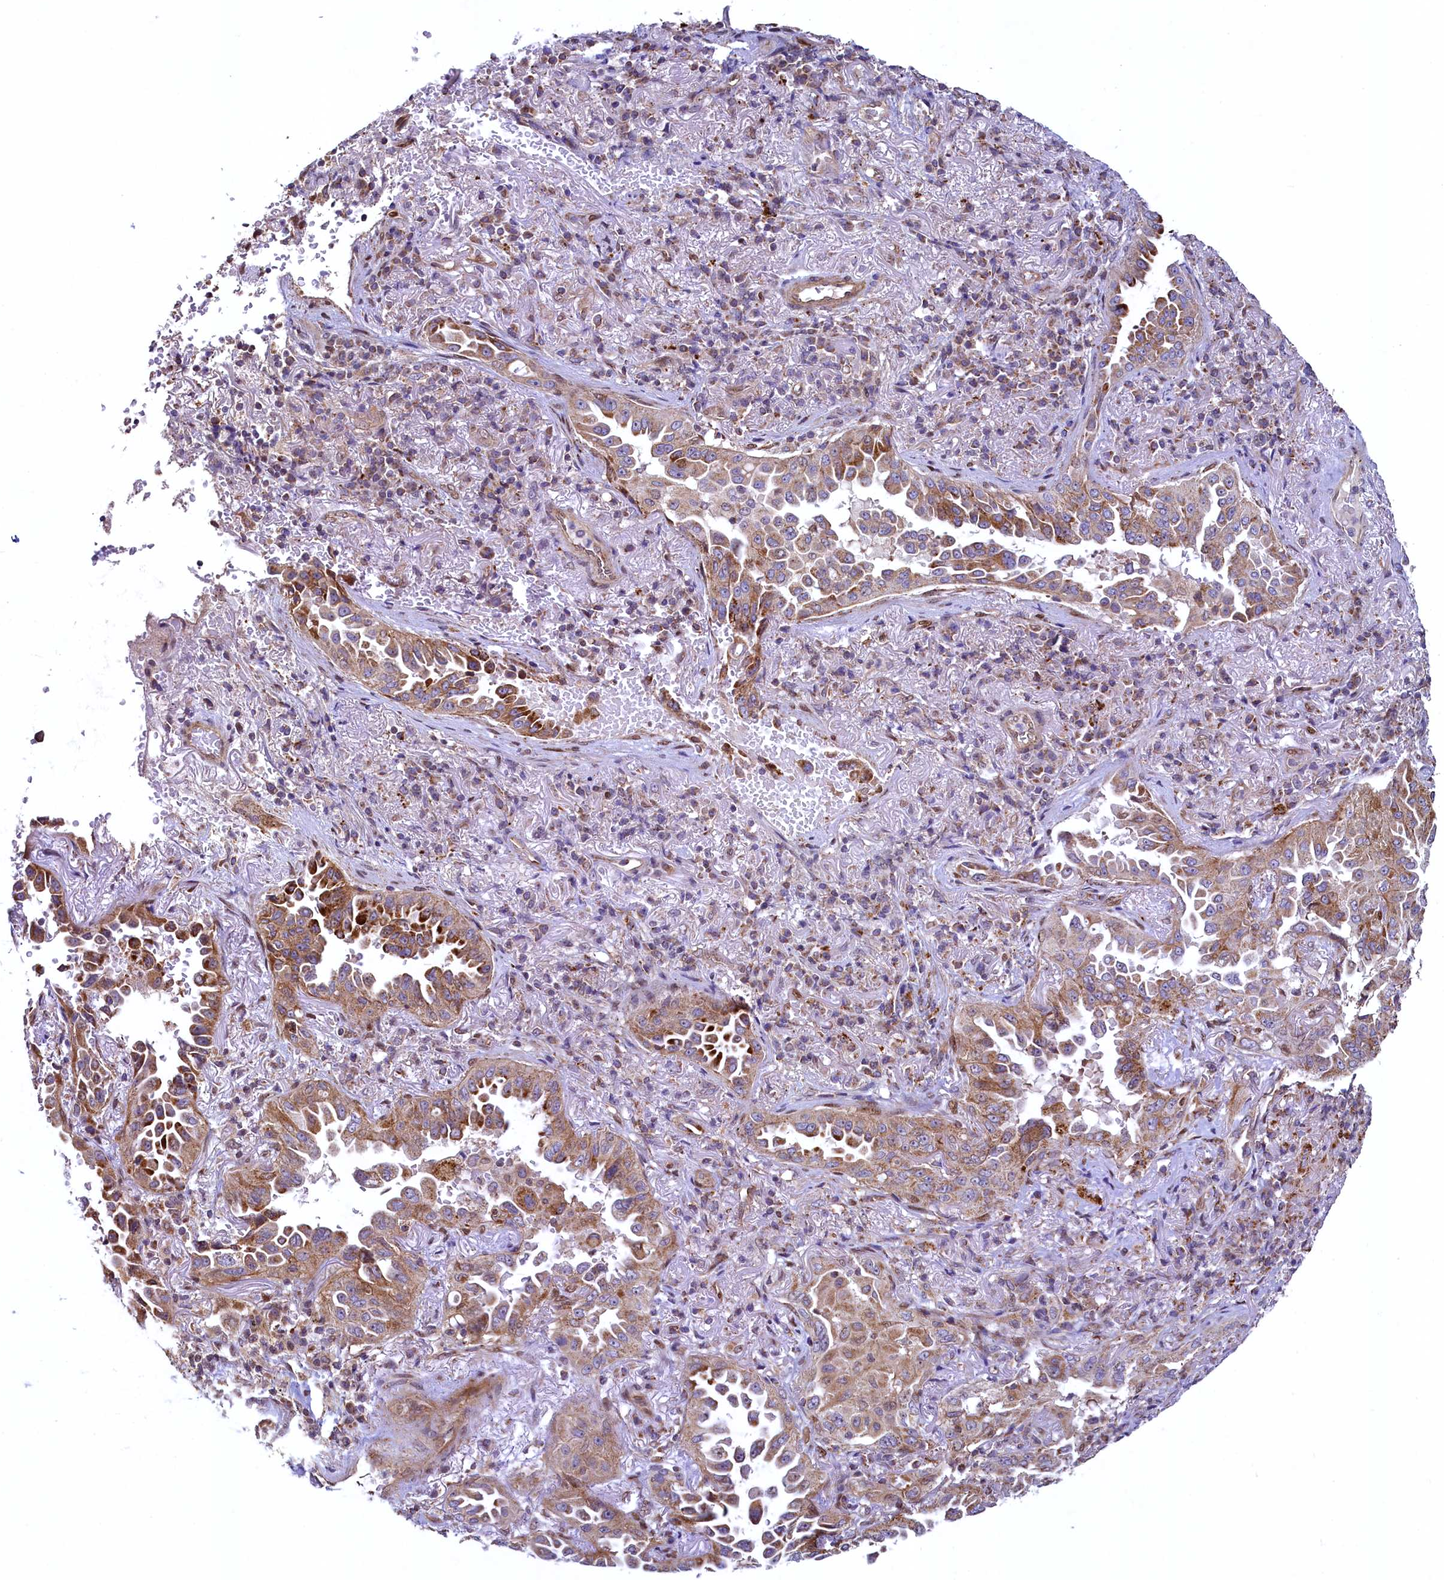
{"staining": {"intensity": "moderate", "quantity": ">75%", "location": "cytoplasmic/membranous"}, "tissue": "lung cancer", "cell_type": "Tumor cells", "image_type": "cancer", "snomed": [{"axis": "morphology", "description": "Adenocarcinoma, NOS"}, {"axis": "topography", "description": "Lung"}], "caption": "This is an image of immunohistochemistry (IHC) staining of lung adenocarcinoma, which shows moderate staining in the cytoplasmic/membranous of tumor cells.", "gene": "ZNF577", "patient": {"sex": "female", "age": 69}}